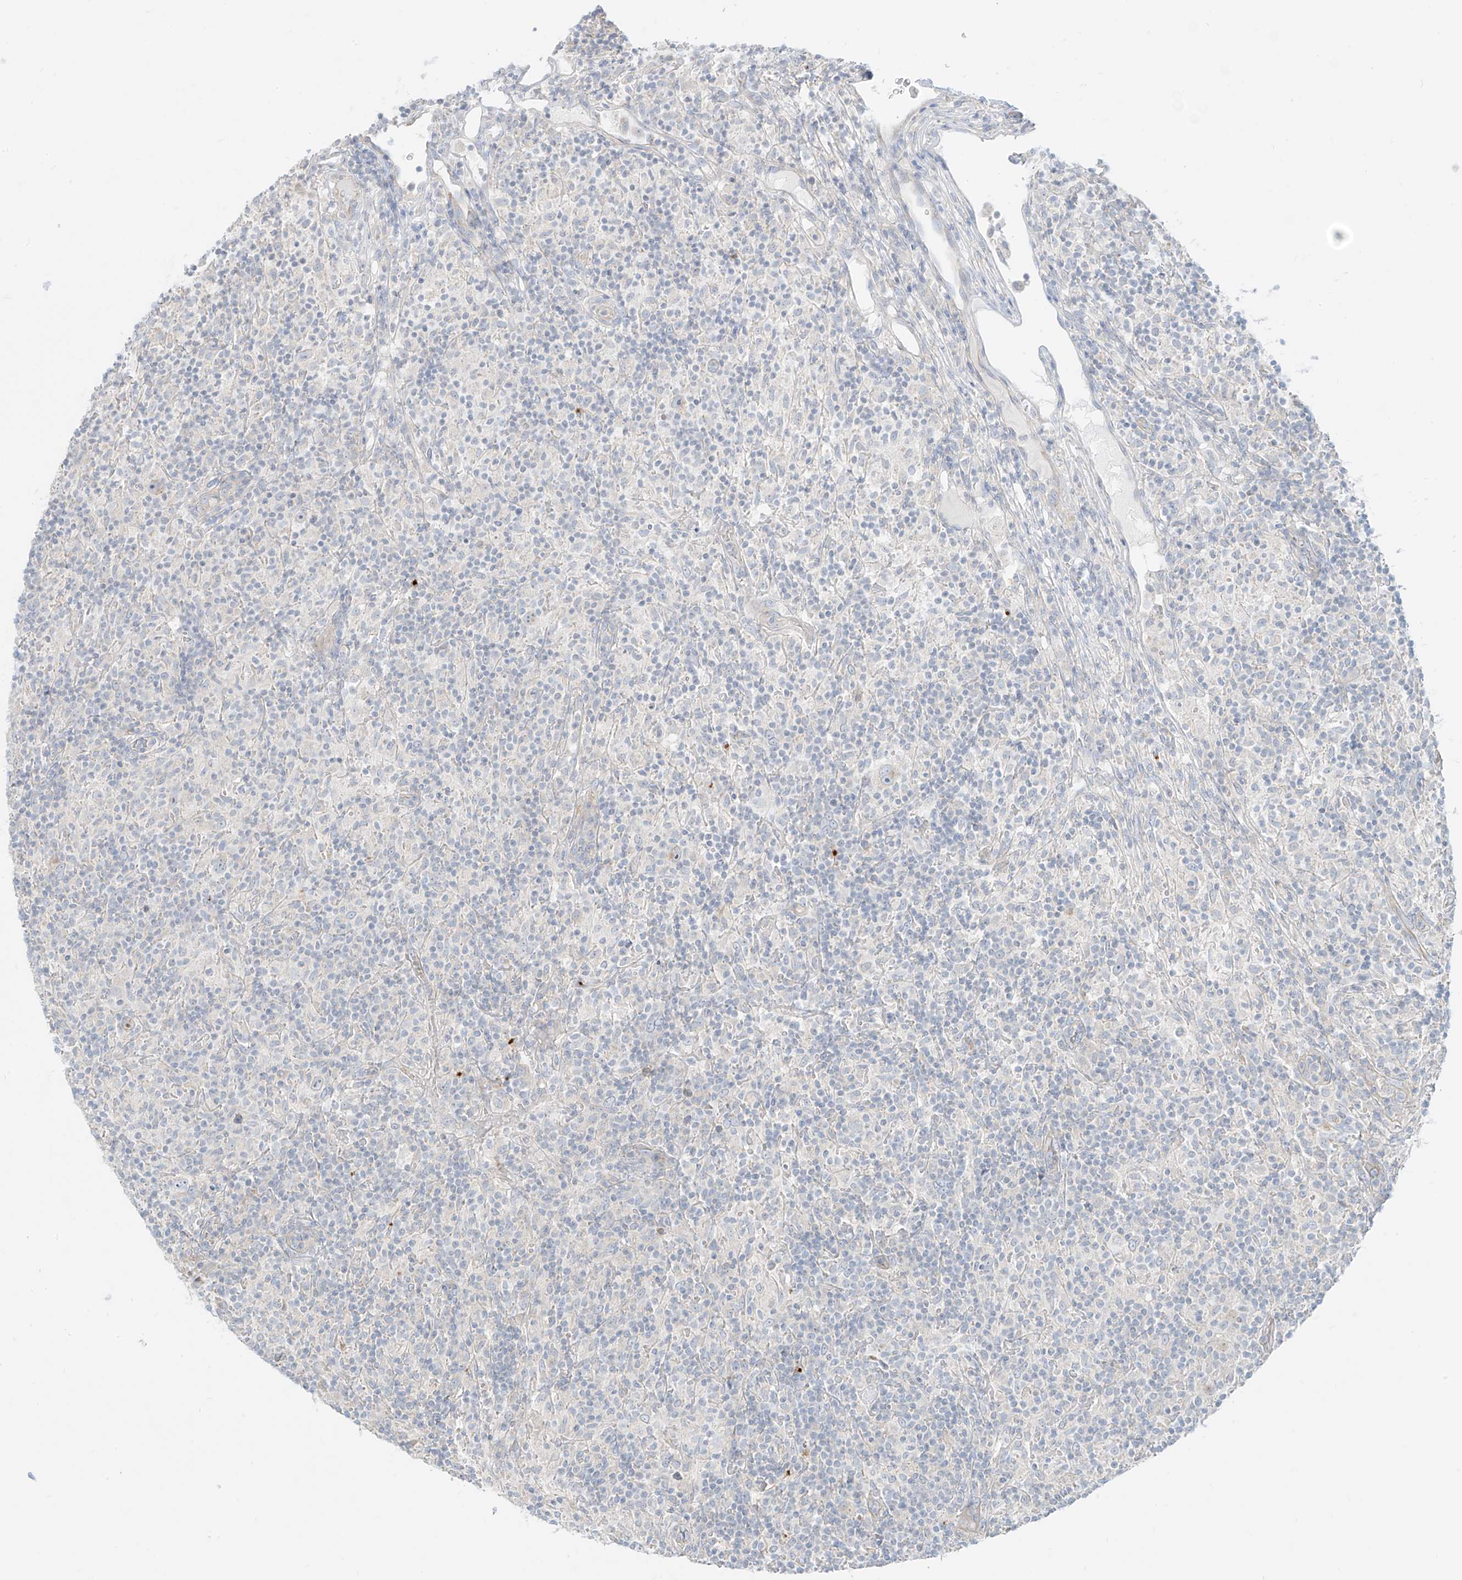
{"staining": {"intensity": "weak", "quantity": "<25%", "location": "cytoplasmic/membranous"}, "tissue": "lymphoma", "cell_type": "Tumor cells", "image_type": "cancer", "snomed": [{"axis": "morphology", "description": "Hodgkin's disease, NOS"}, {"axis": "topography", "description": "Lymph node"}], "caption": "This photomicrograph is of Hodgkin's disease stained with immunohistochemistry (IHC) to label a protein in brown with the nuclei are counter-stained blue. There is no expression in tumor cells. Nuclei are stained in blue.", "gene": "SYTL3", "patient": {"sex": "male", "age": 70}}